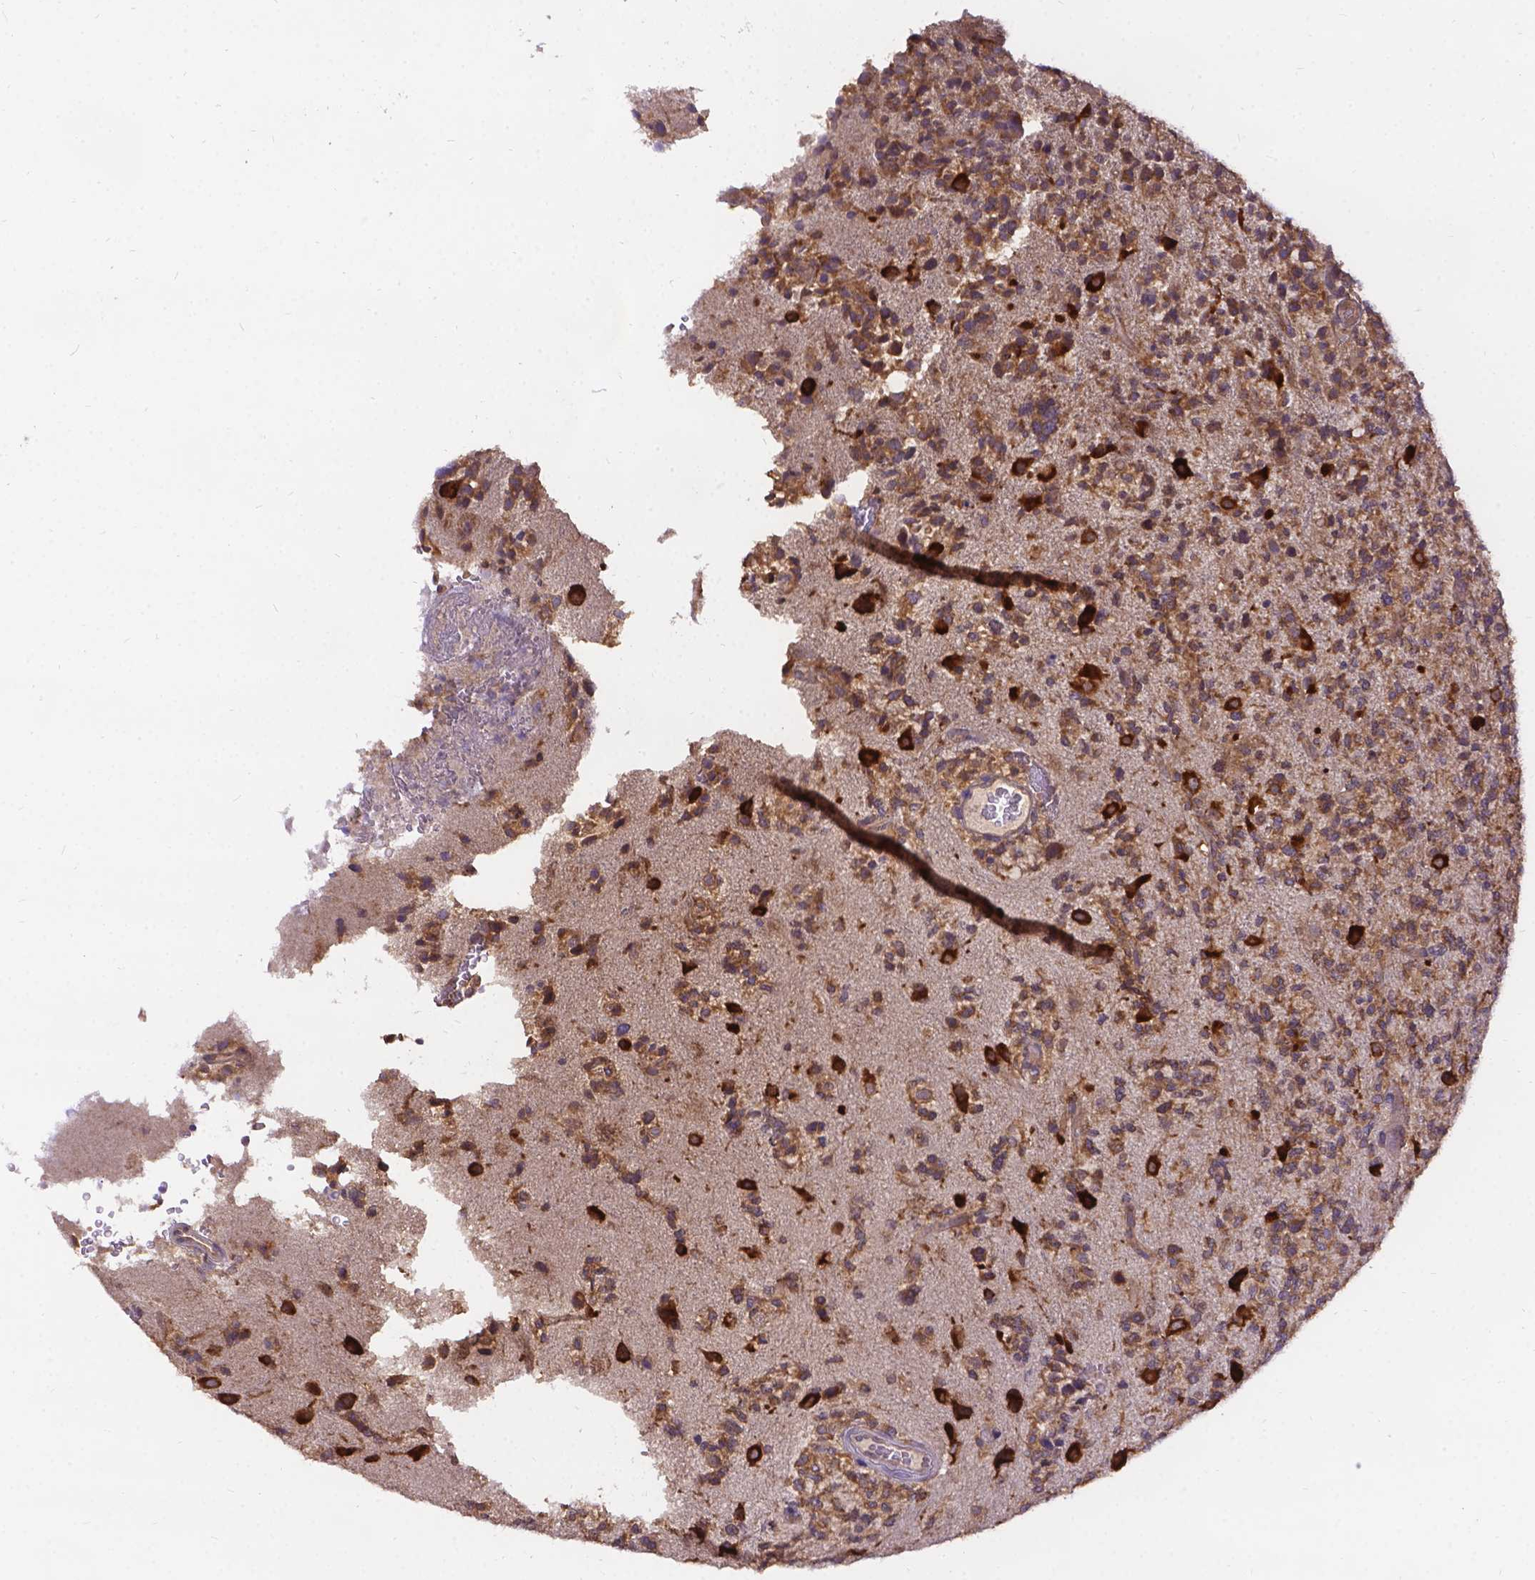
{"staining": {"intensity": "moderate", "quantity": ">75%", "location": "cytoplasmic/membranous"}, "tissue": "glioma", "cell_type": "Tumor cells", "image_type": "cancer", "snomed": [{"axis": "morphology", "description": "Glioma, malignant, High grade"}, {"axis": "topography", "description": "Brain"}], "caption": "Glioma stained for a protein exhibits moderate cytoplasmic/membranous positivity in tumor cells. (IHC, brightfield microscopy, high magnification).", "gene": "DENND6A", "patient": {"sex": "female", "age": 71}}